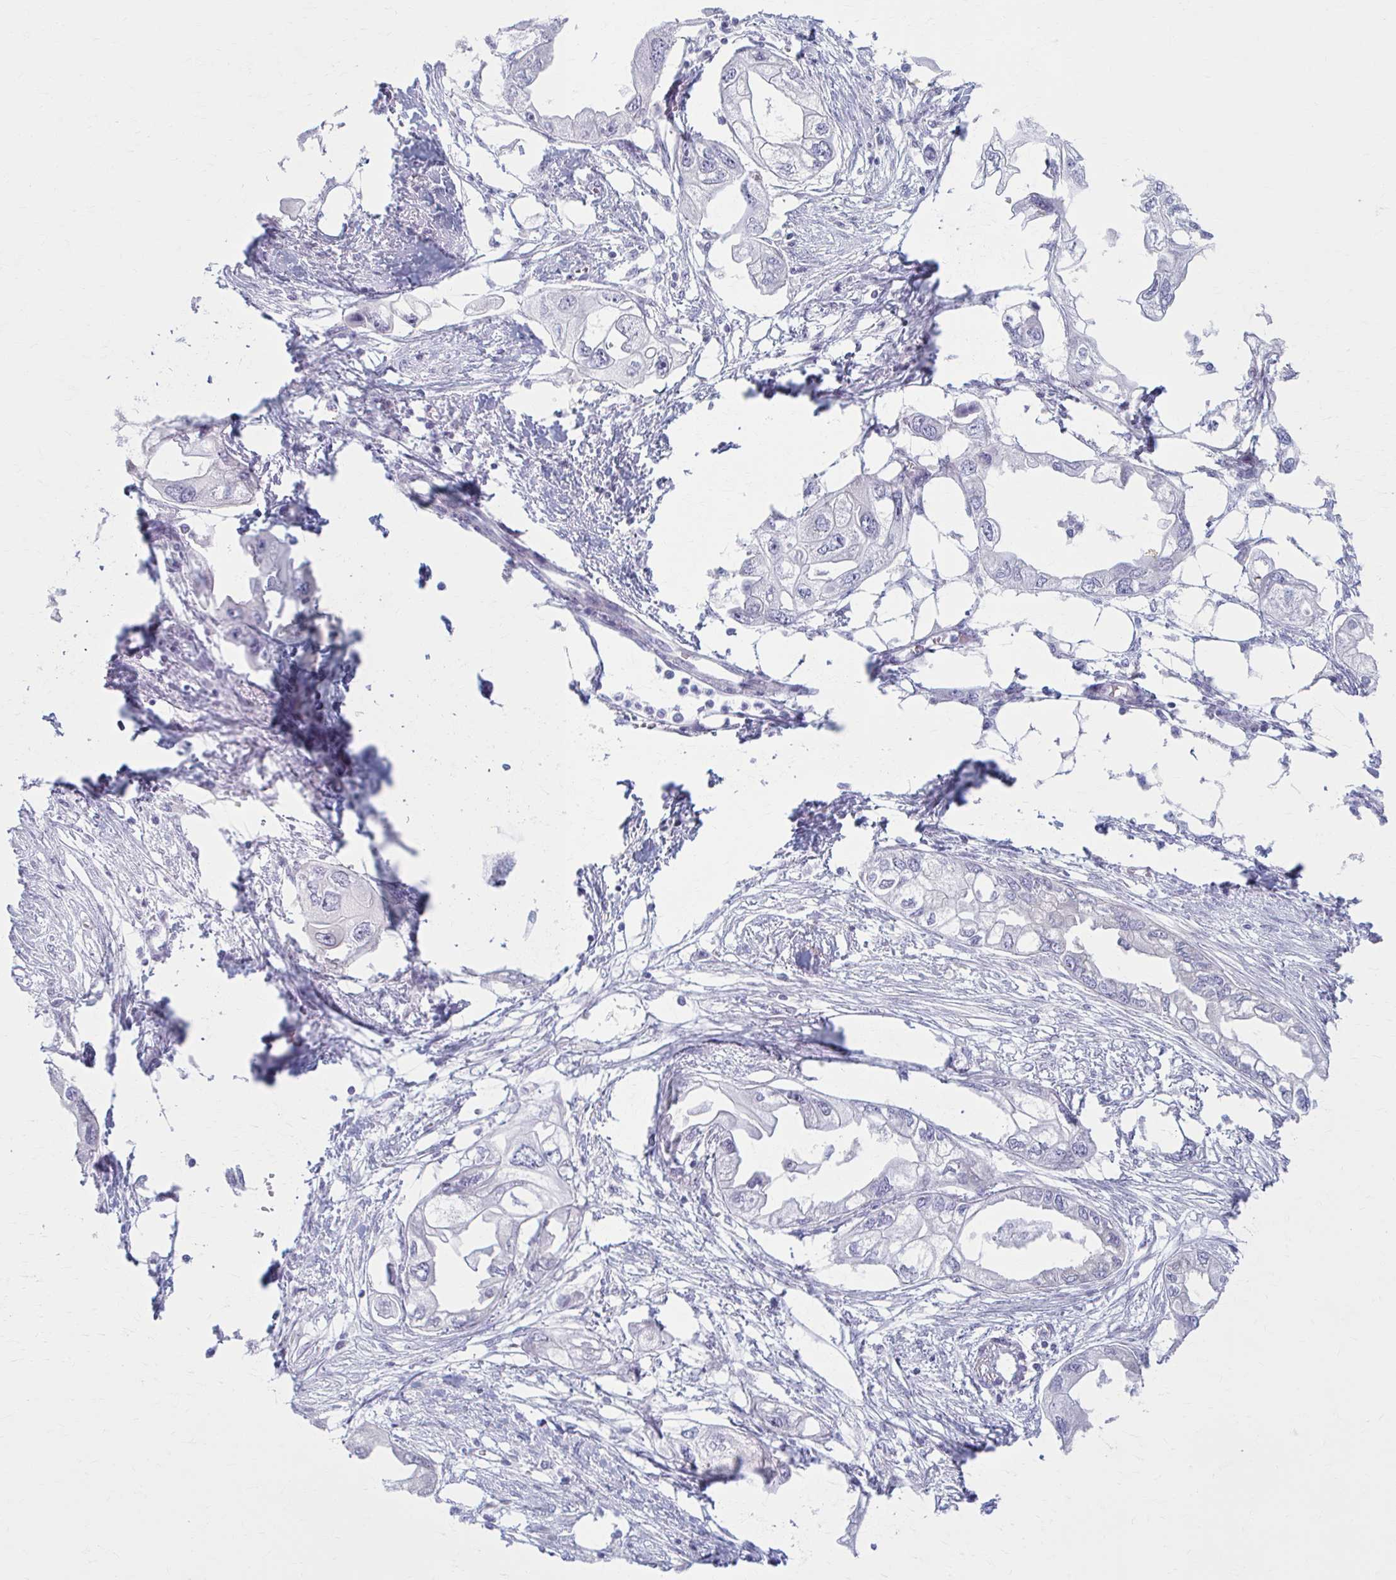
{"staining": {"intensity": "negative", "quantity": "none", "location": "none"}, "tissue": "endometrial cancer", "cell_type": "Tumor cells", "image_type": "cancer", "snomed": [{"axis": "morphology", "description": "Adenocarcinoma, NOS"}, {"axis": "morphology", "description": "Adenocarcinoma, metastatic, NOS"}, {"axis": "topography", "description": "Adipose tissue"}, {"axis": "topography", "description": "Endometrium"}], "caption": "DAB (3,3'-diaminobenzidine) immunohistochemical staining of human endometrial cancer displays no significant positivity in tumor cells. (DAB immunohistochemistry (IHC) with hematoxylin counter stain).", "gene": "PRKRA", "patient": {"sex": "female", "age": 67}}